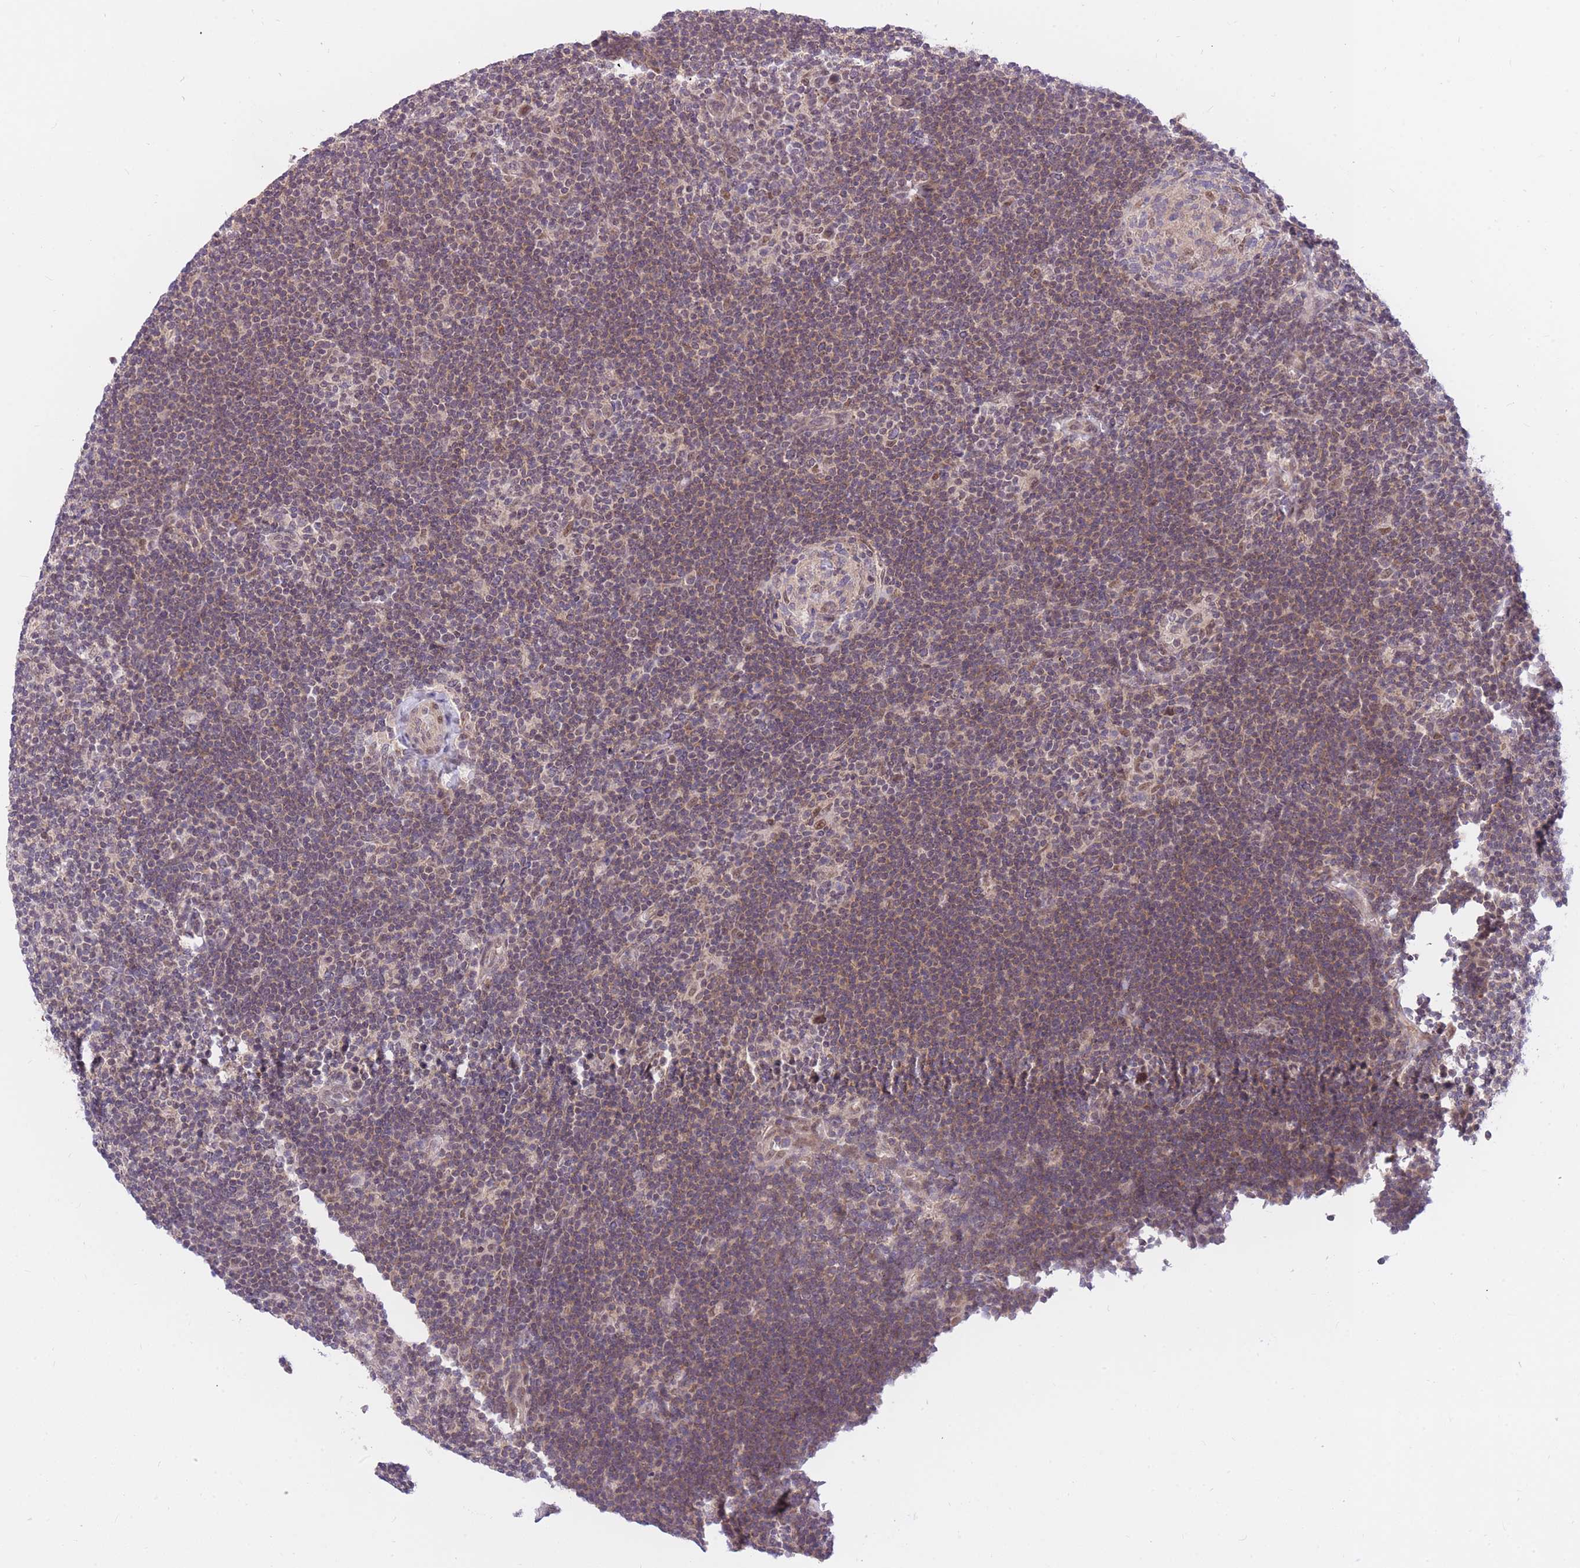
{"staining": {"intensity": "weak", "quantity": ">75%", "location": "nuclear"}, "tissue": "lymphoma", "cell_type": "Tumor cells", "image_type": "cancer", "snomed": [{"axis": "morphology", "description": "Hodgkin's disease, NOS"}, {"axis": "topography", "description": "Lymph node"}], "caption": "Protein expression analysis of human lymphoma reveals weak nuclear positivity in approximately >75% of tumor cells.", "gene": "MINDY2", "patient": {"sex": "female", "age": 57}}